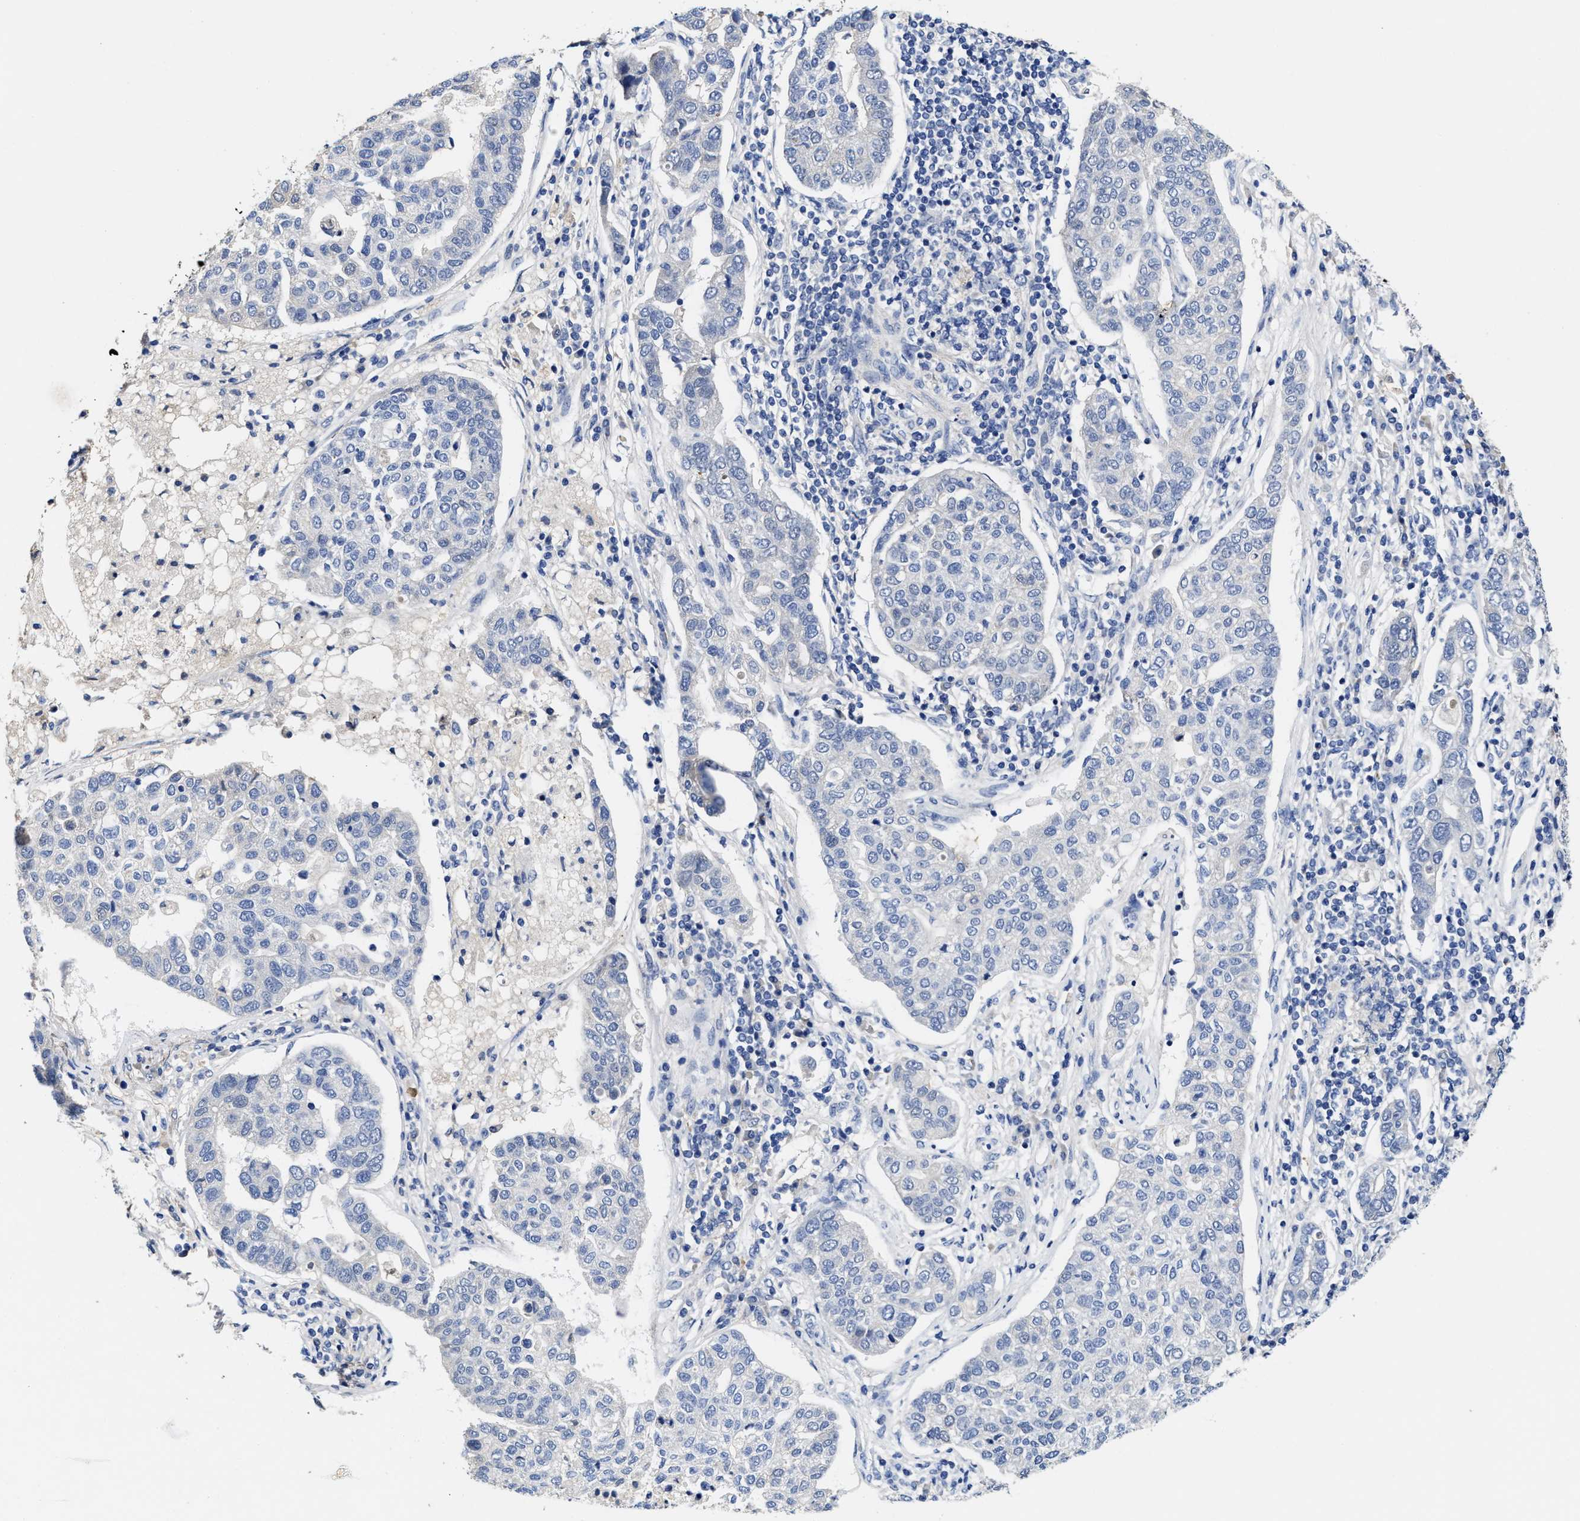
{"staining": {"intensity": "negative", "quantity": "none", "location": "none"}, "tissue": "pancreatic cancer", "cell_type": "Tumor cells", "image_type": "cancer", "snomed": [{"axis": "morphology", "description": "Adenocarcinoma, NOS"}, {"axis": "topography", "description": "Pancreas"}], "caption": "This is a image of immunohistochemistry staining of pancreatic adenocarcinoma, which shows no positivity in tumor cells.", "gene": "TRAF6", "patient": {"sex": "female", "age": 61}}